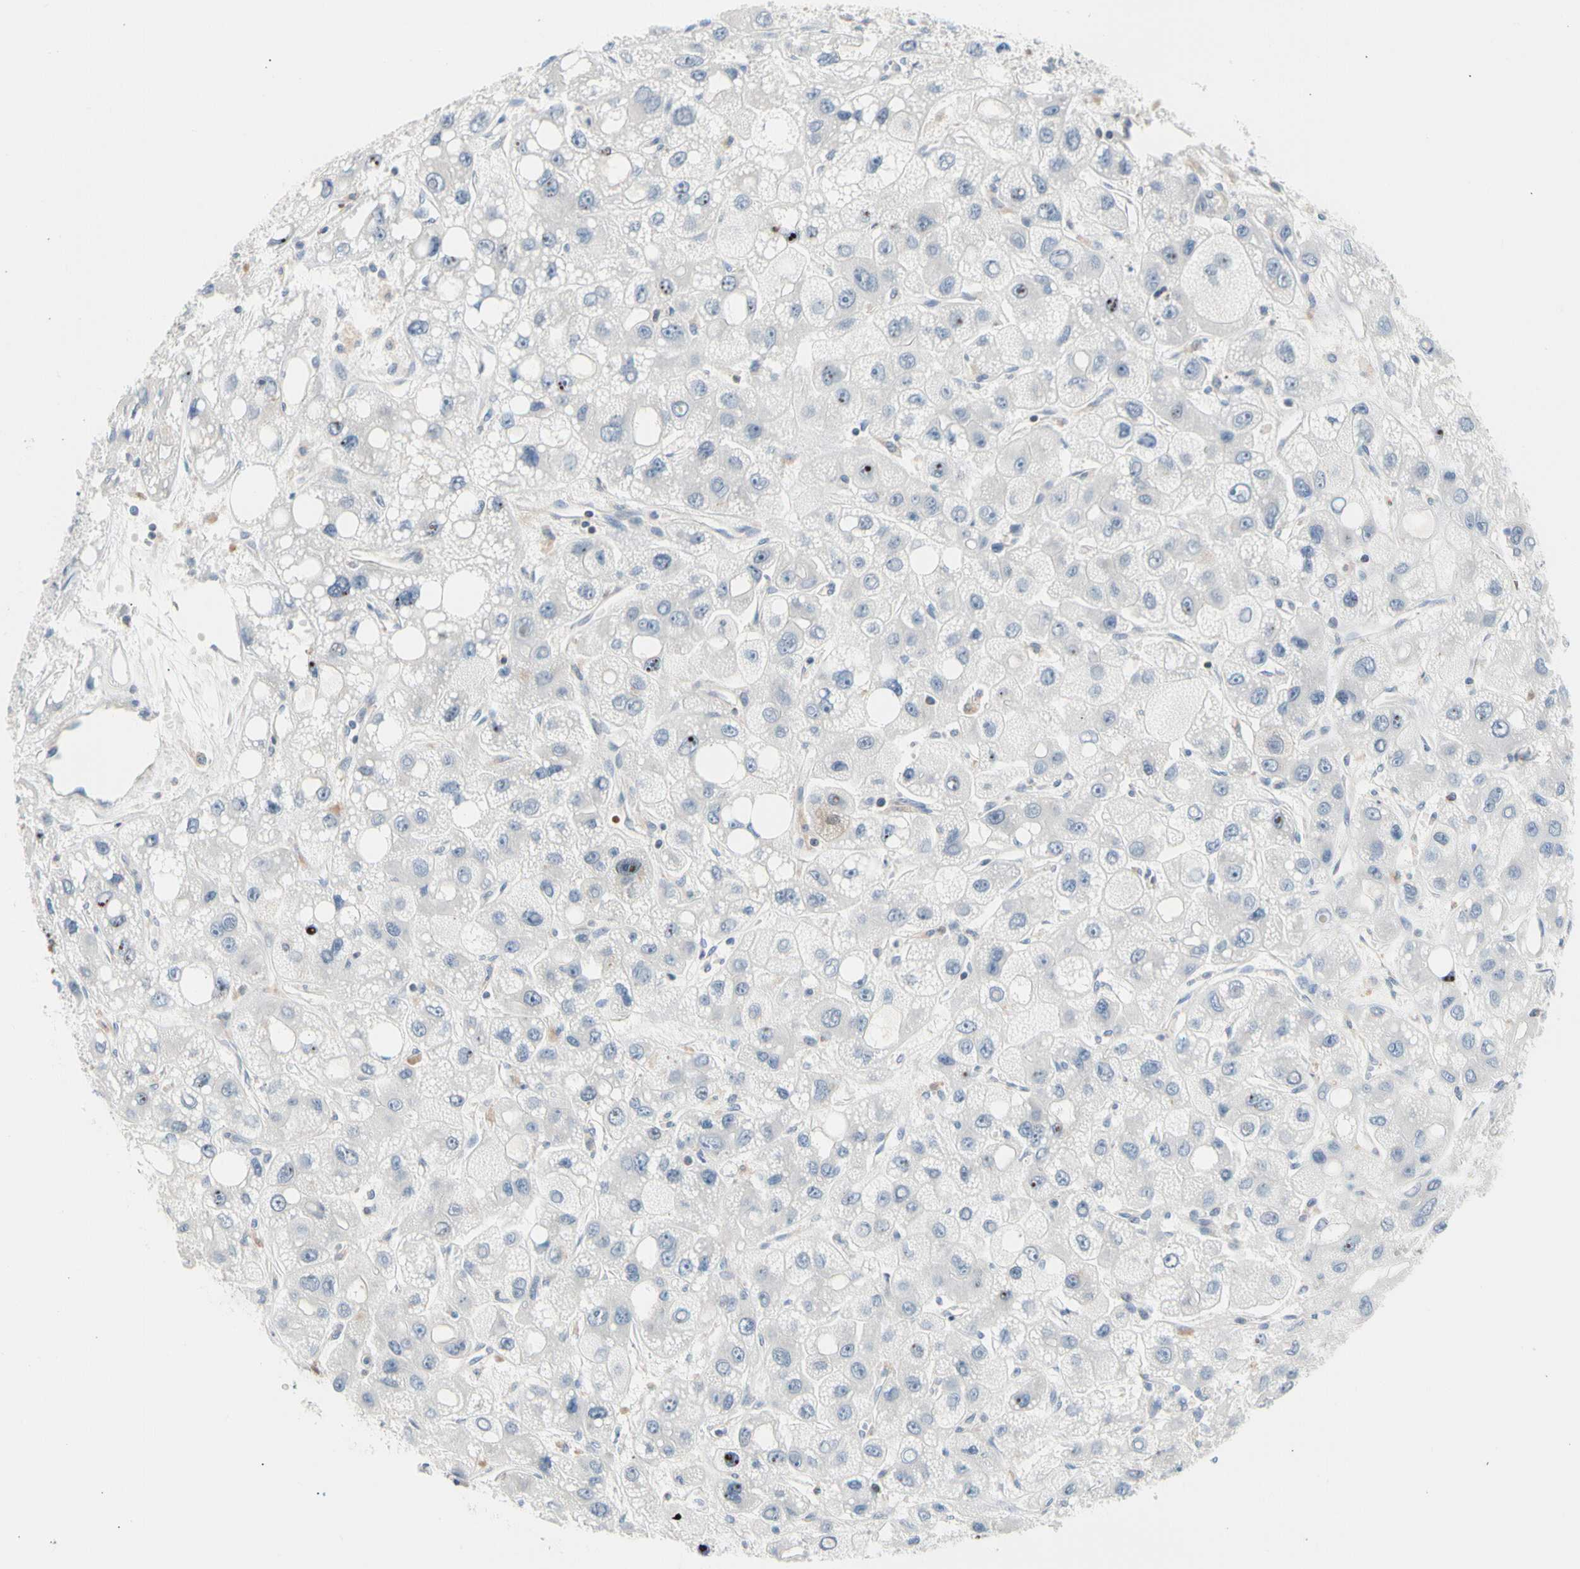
{"staining": {"intensity": "negative", "quantity": "none", "location": "none"}, "tissue": "liver cancer", "cell_type": "Tumor cells", "image_type": "cancer", "snomed": [{"axis": "morphology", "description": "Carcinoma, Hepatocellular, NOS"}, {"axis": "topography", "description": "Liver"}], "caption": "High power microscopy photomicrograph of an IHC histopathology image of liver hepatocellular carcinoma, revealing no significant staining in tumor cells.", "gene": "MAP3K3", "patient": {"sex": "male", "age": 55}}